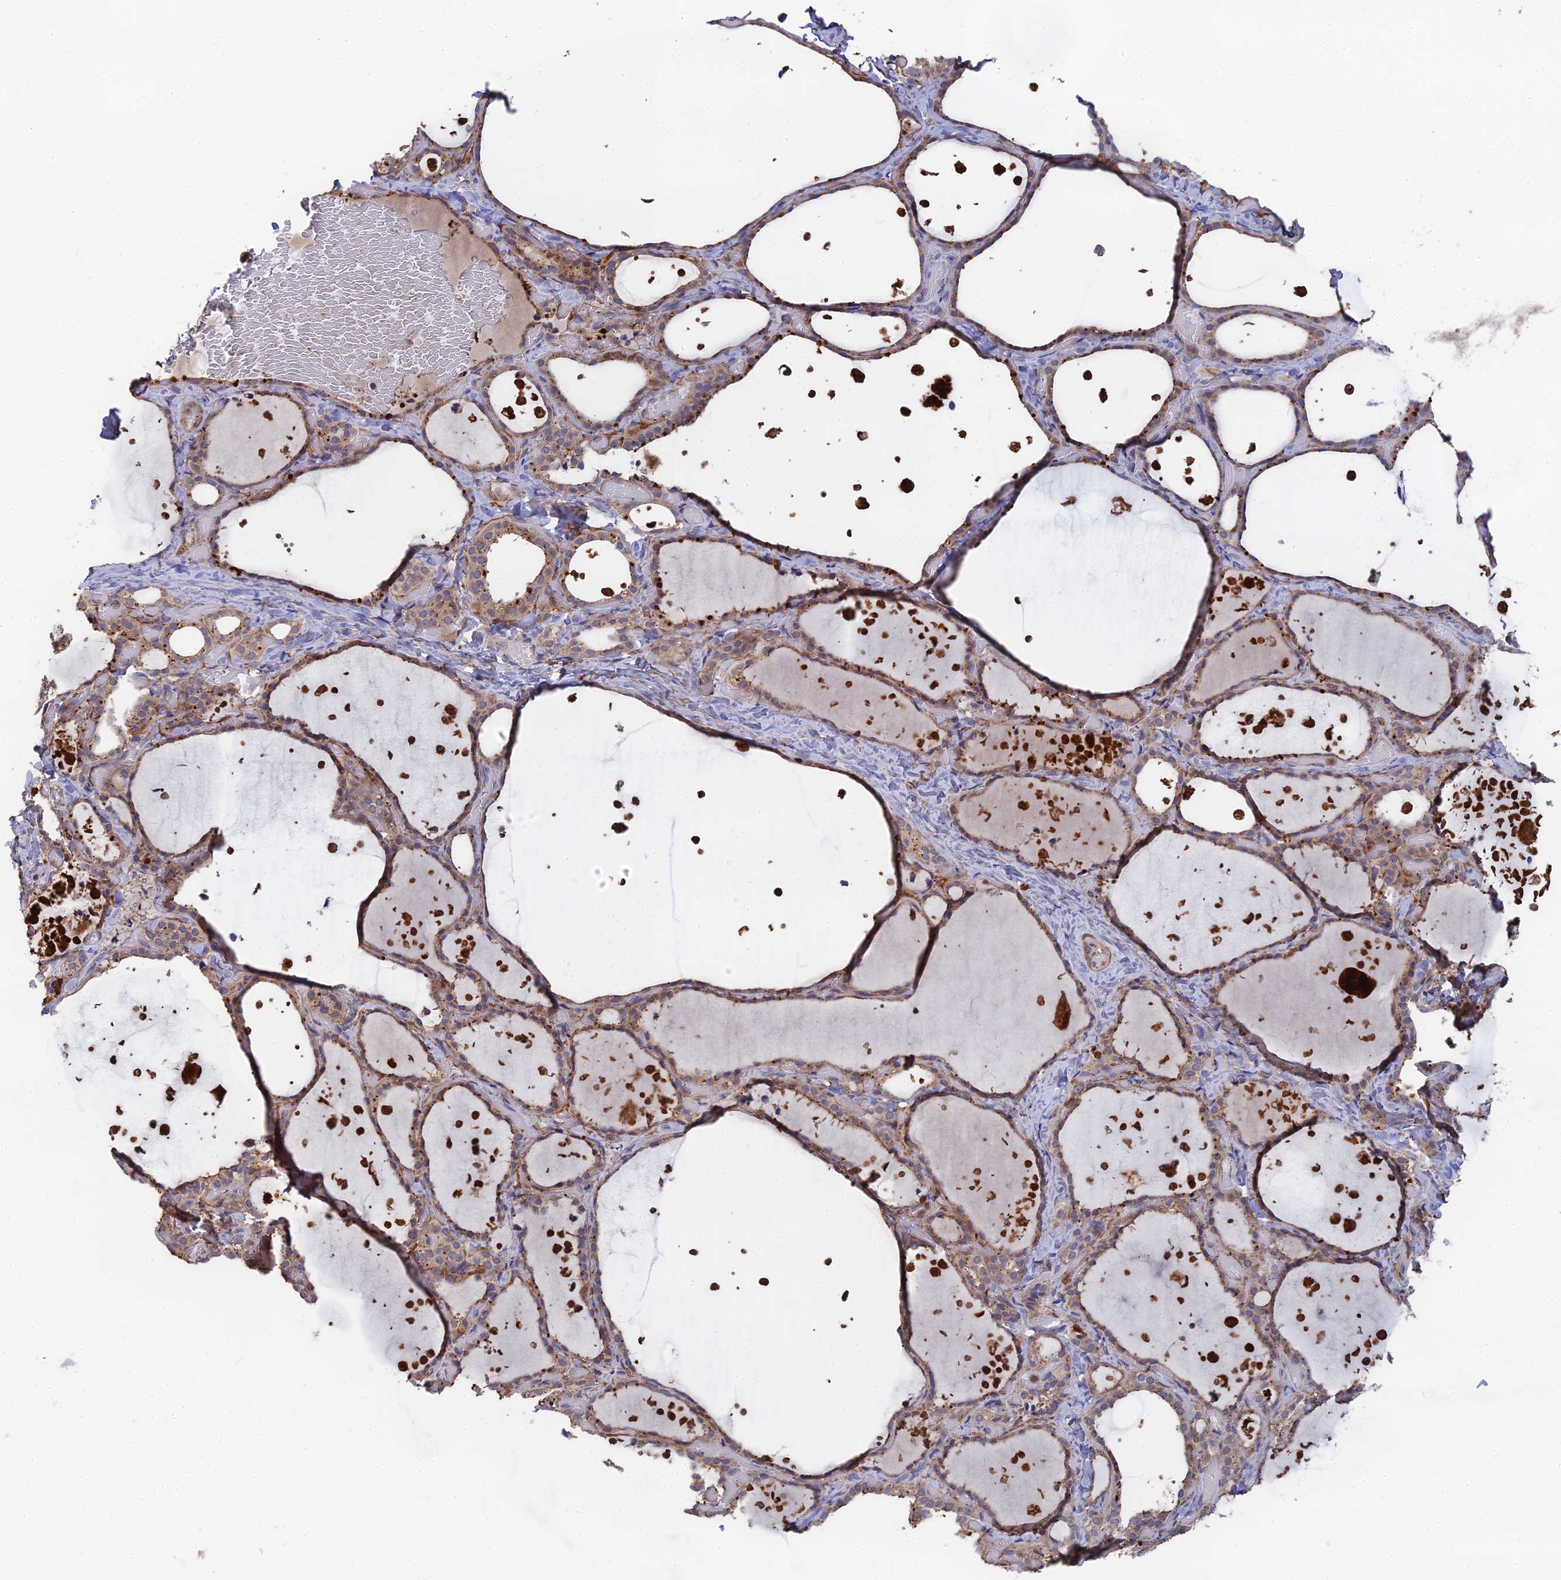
{"staining": {"intensity": "moderate", "quantity": ">75%", "location": "cytoplasmic/membranous"}, "tissue": "thyroid gland", "cell_type": "Glandular cells", "image_type": "normal", "snomed": [{"axis": "morphology", "description": "Normal tissue, NOS"}, {"axis": "topography", "description": "Thyroid gland"}], "caption": "Immunohistochemical staining of benign human thyroid gland displays >75% levels of moderate cytoplasmic/membranous protein positivity in about >75% of glandular cells.", "gene": "RPIA", "patient": {"sex": "female", "age": 44}}